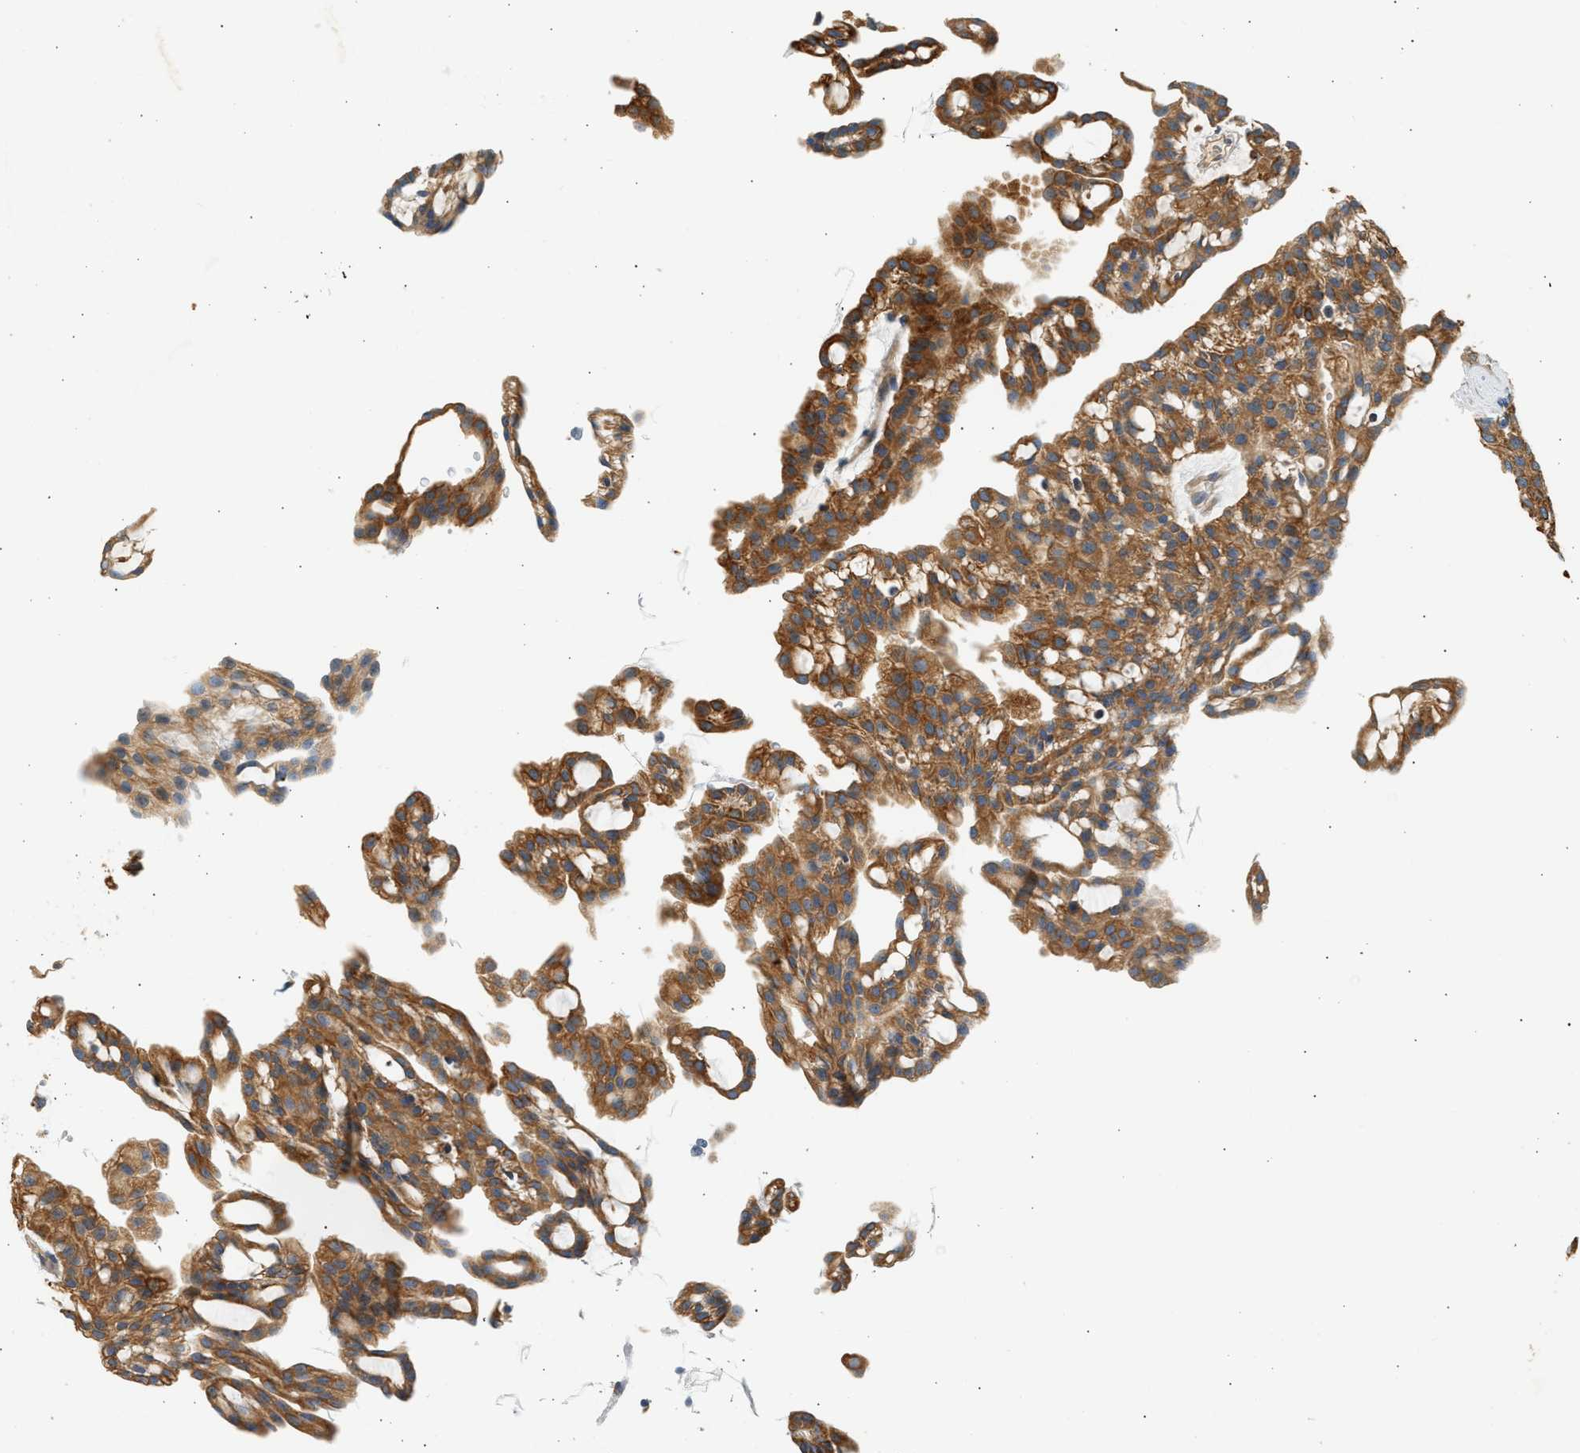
{"staining": {"intensity": "strong", "quantity": ">75%", "location": "cytoplasmic/membranous"}, "tissue": "renal cancer", "cell_type": "Tumor cells", "image_type": "cancer", "snomed": [{"axis": "morphology", "description": "Adenocarcinoma, NOS"}, {"axis": "topography", "description": "Kidney"}], "caption": "Tumor cells exhibit high levels of strong cytoplasmic/membranous staining in about >75% of cells in human renal adenocarcinoma. (DAB (3,3'-diaminobenzidine) = brown stain, brightfield microscopy at high magnification).", "gene": "WDR31", "patient": {"sex": "male", "age": 63}}